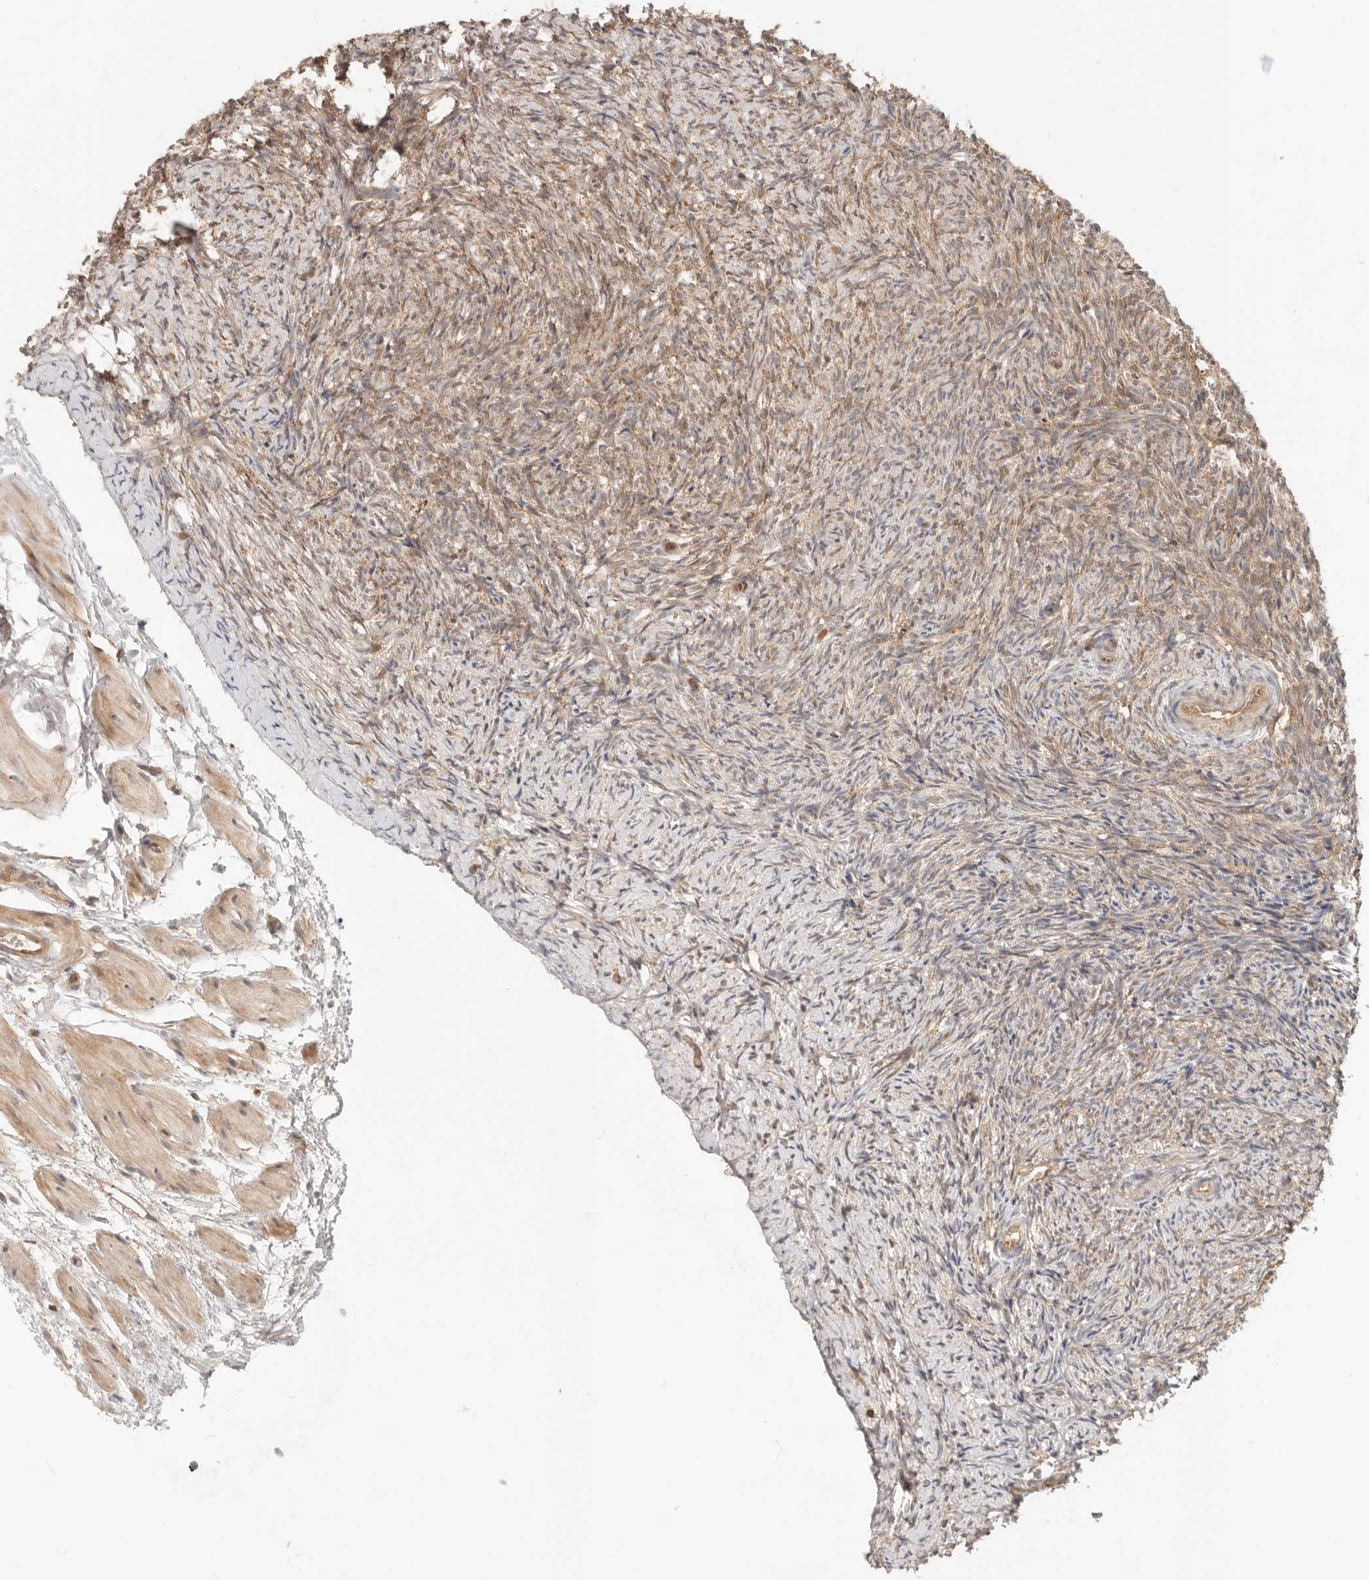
{"staining": {"intensity": "strong", "quantity": ">75%", "location": "cytoplasmic/membranous"}, "tissue": "ovary", "cell_type": "Follicle cells", "image_type": "normal", "snomed": [{"axis": "morphology", "description": "Normal tissue, NOS"}, {"axis": "topography", "description": "Ovary"}], "caption": "An immunohistochemistry micrograph of unremarkable tissue is shown. Protein staining in brown highlights strong cytoplasmic/membranous positivity in ovary within follicle cells. Ihc stains the protein of interest in brown and the nuclei are stained blue.", "gene": "HEXD", "patient": {"sex": "female", "age": 41}}